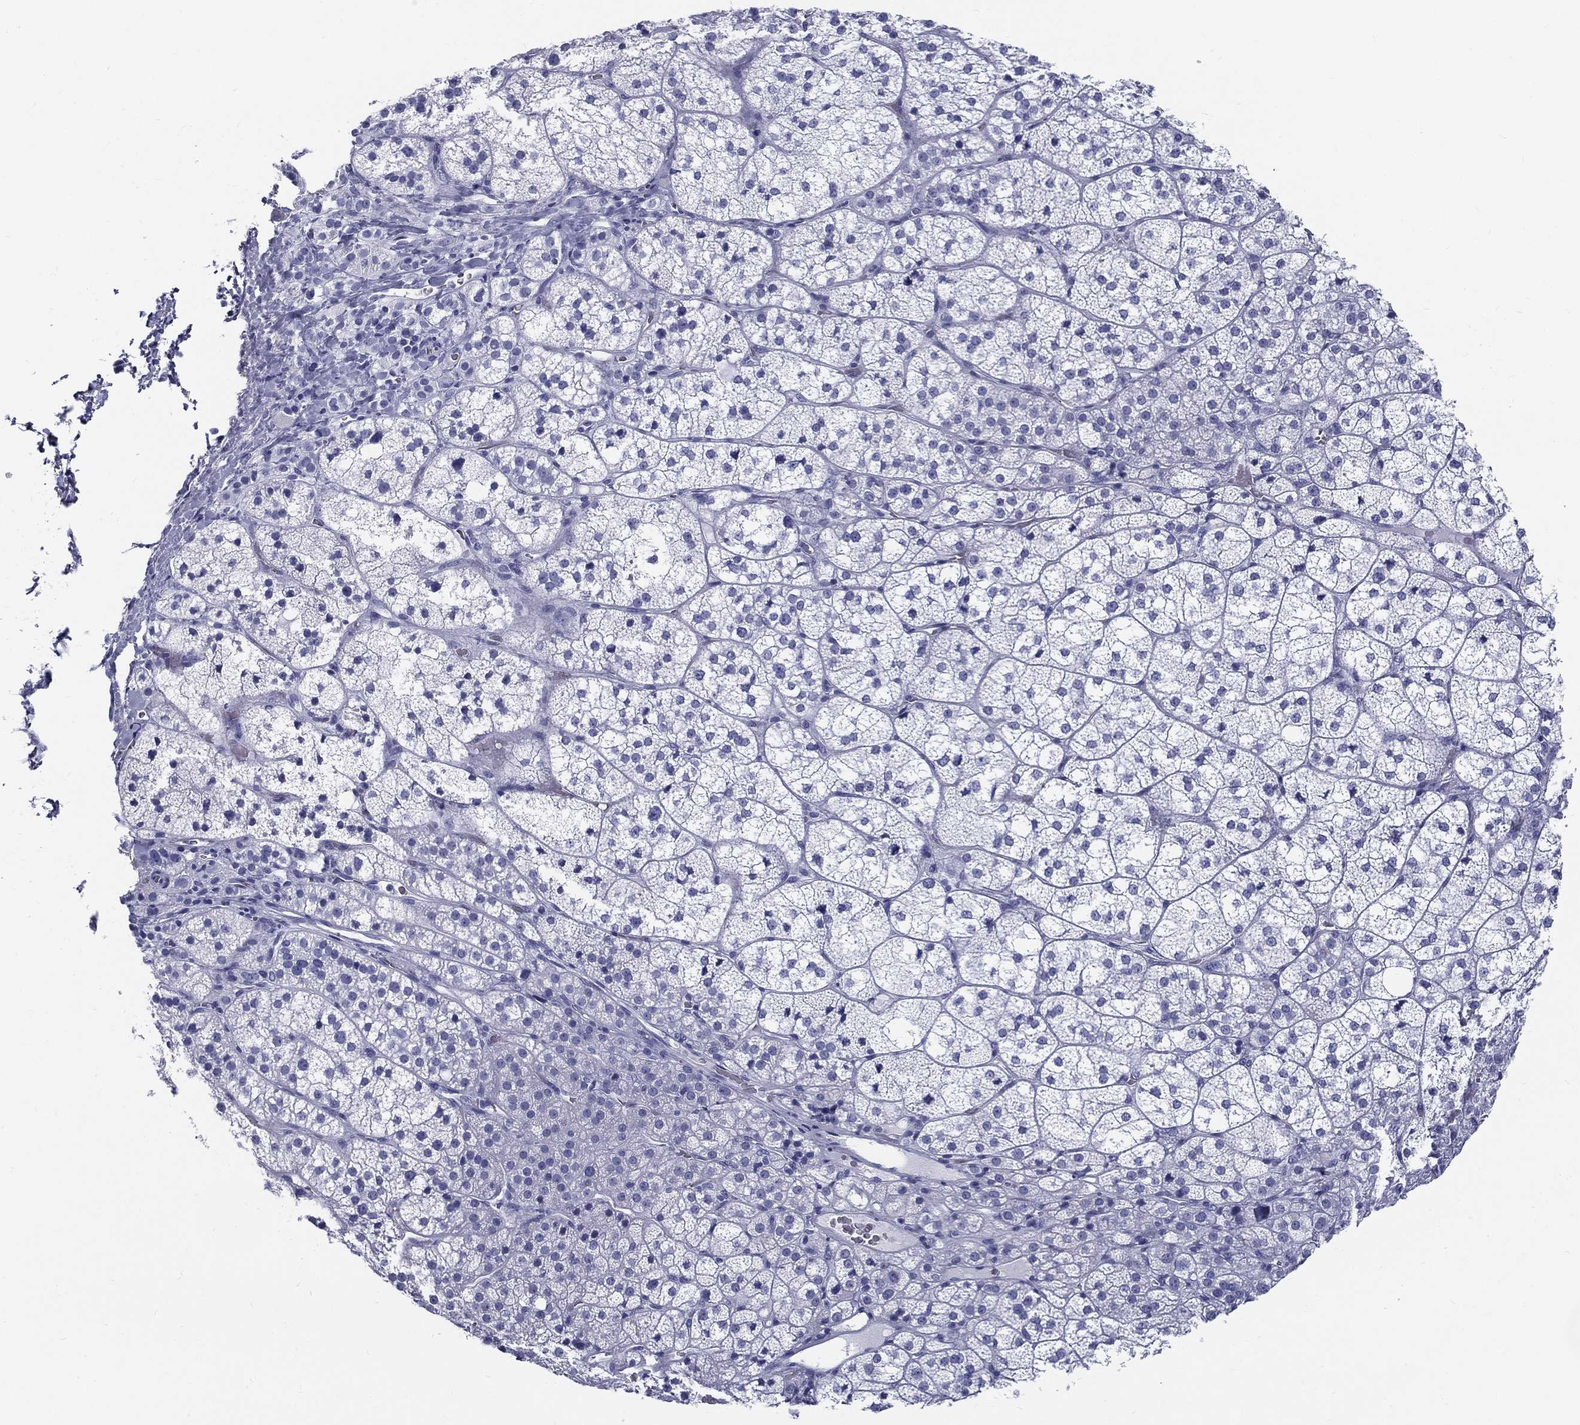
{"staining": {"intensity": "negative", "quantity": "none", "location": "none"}, "tissue": "adrenal gland", "cell_type": "Glandular cells", "image_type": "normal", "snomed": [{"axis": "morphology", "description": "Normal tissue, NOS"}, {"axis": "topography", "description": "Adrenal gland"}], "caption": "This micrograph is of unremarkable adrenal gland stained with IHC to label a protein in brown with the nuclei are counter-stained blue. There is no positivity in glandular cells. (Stains: DAB immunohistochemistry (IHC) with hematoxylin counter stain, Microscopy: brightfield microscopy at high magnification).", "gene": "RSPH4A", "patient": {"sex": "female", "age": 60}}